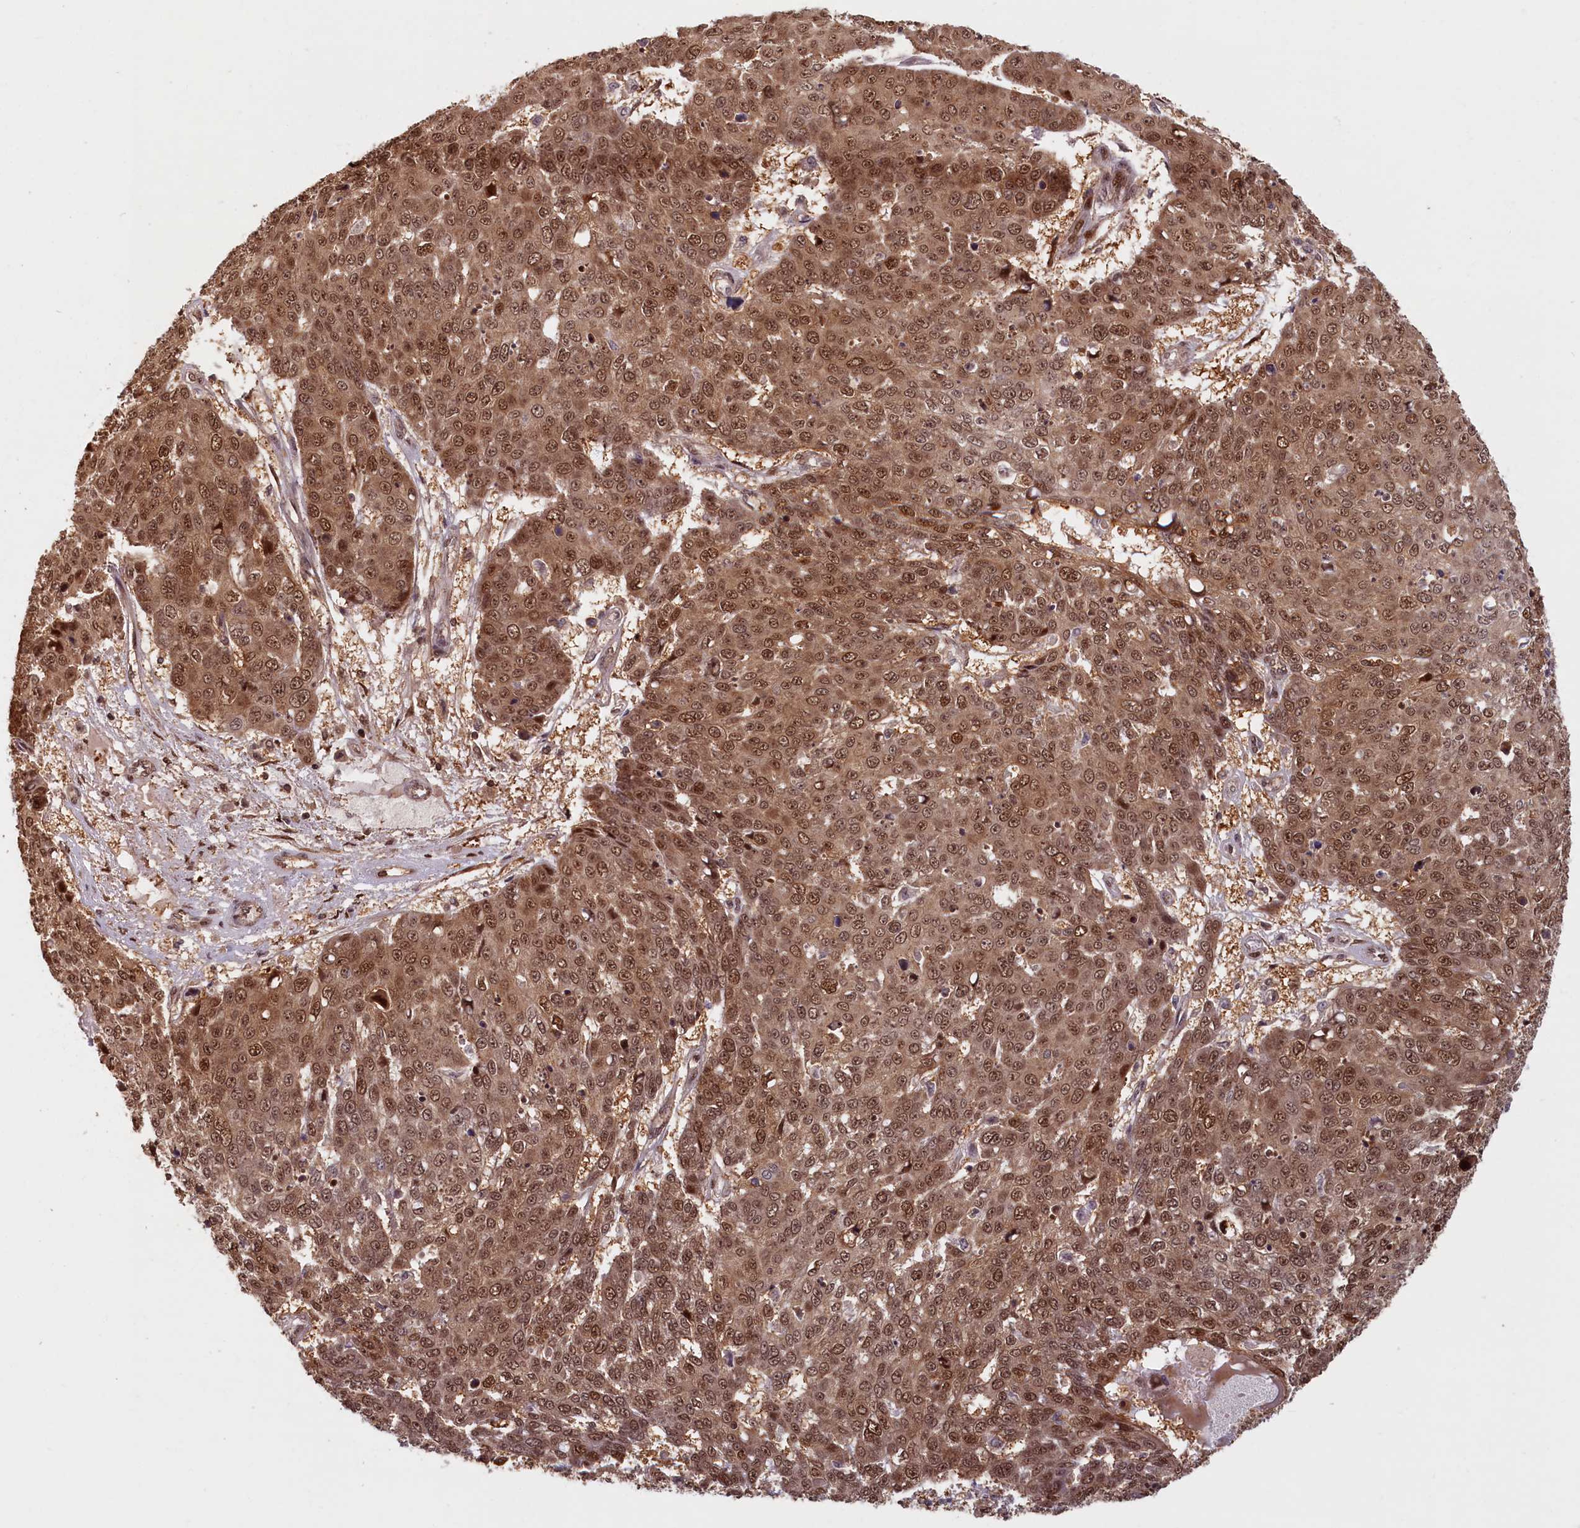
{"staining": {"intensity": "moderate", "quantity": ">75%", "location": "cytoplasmic/membranous,nuclear"}, "tissue": "skin cancer", "cell_type": "Tumor cells", "image_type": "cancer", "snomed": [{"axis": "morphology", "description": "Normal tissue, NOS"}, {"axis": "morphology", "description": "Squamous cell carcinoma, NOS"}, {"axis": "topography", "description": "Skin"}], "caption": "This histopathology image exhibits IHC staining of human skin squamous cell carcinoma, with medium moderate cytoplasmic/membranous and nuclear staining in approximately >75% of tumor cells.", "gene": "HIF3A", "patient": {"sex": "male", "age": 72}}